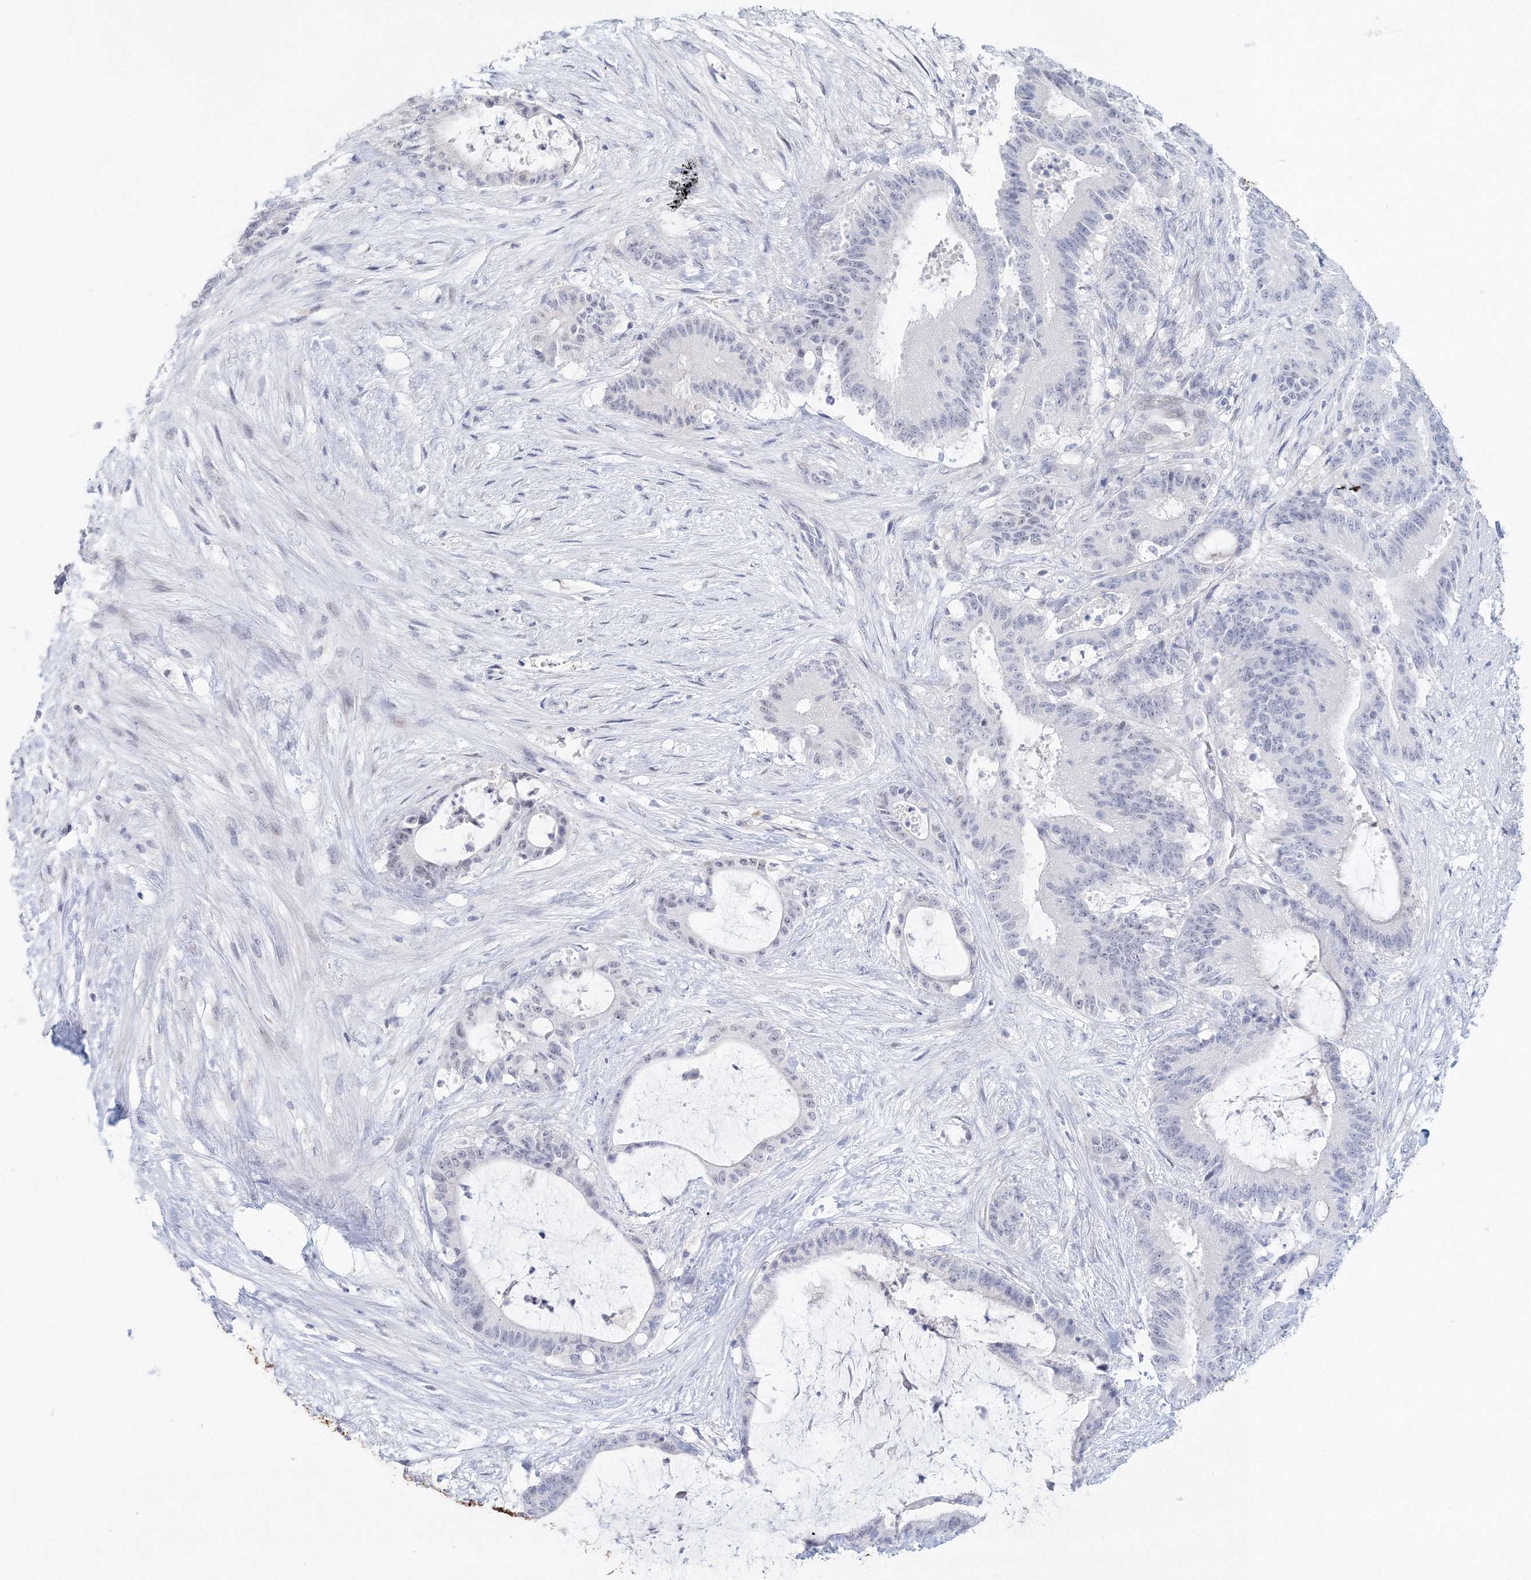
{"staining": {"intensity": "negative", "quantity": "none", "location": "none"}, "tissue": "liver cancer", "cell_type": "Tumor cells", "image_type": "cancer", "snomed": [{"axis": "morphology", "description": "Normal tissue, NOS"}, {"axis": "morphology", "description": "Cholangiocarcinoma"}, {"axis": "topography", "description": "Liver"}, {"axis": "topography", "description": "Peripheral nerve tissue"}], "caption": "The histopathology image demonstrates no staining of tumor cells in liver cholangiocarcinoma.", "gene": "VSIG1", "patient": {"sex": "female", "age": 73}}